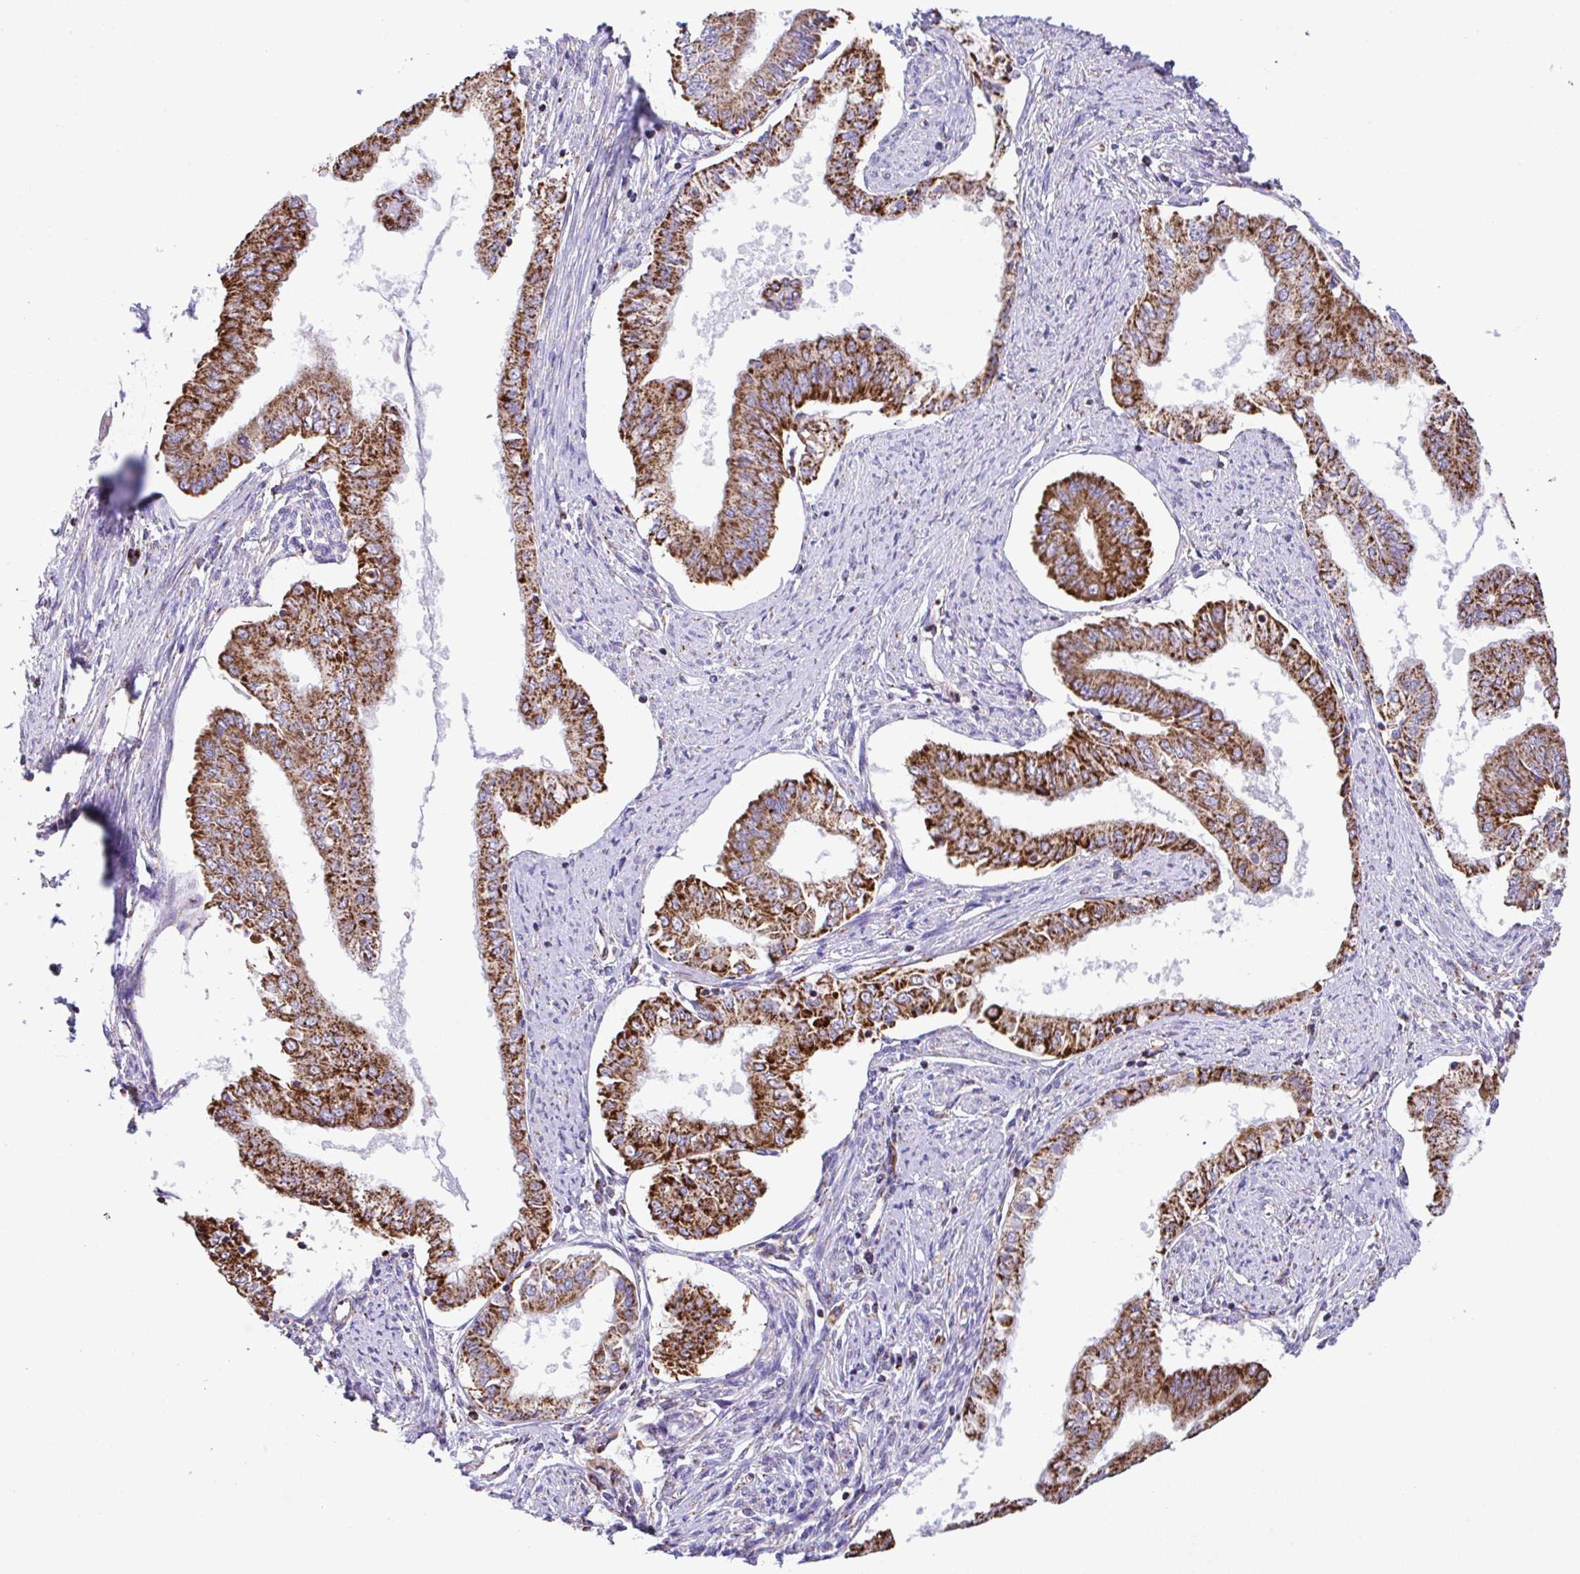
{"staining": {"intensity": "strong", "quantity": ">75%", "location": "cytoplasmic/membranous"}, "tissue": "endometrial cancer", "cell_type": "Tumor cells", "image_type": "cancer", "snomed": [{"axis": "morphology", "description": "Adenocarcinoma, NOS"}, {"axis": "topography", "description": "Endometrium"}], "caption": "A micrograph showing strong cytoplasmic/membranous staining in about >75% of tumor cells in endometrial cancer (adenocarcinoma), as visualized by brown immunohistochemical staining.", "gene": "PCMTD2", "patient": {"sex": "female", "age": 76}}